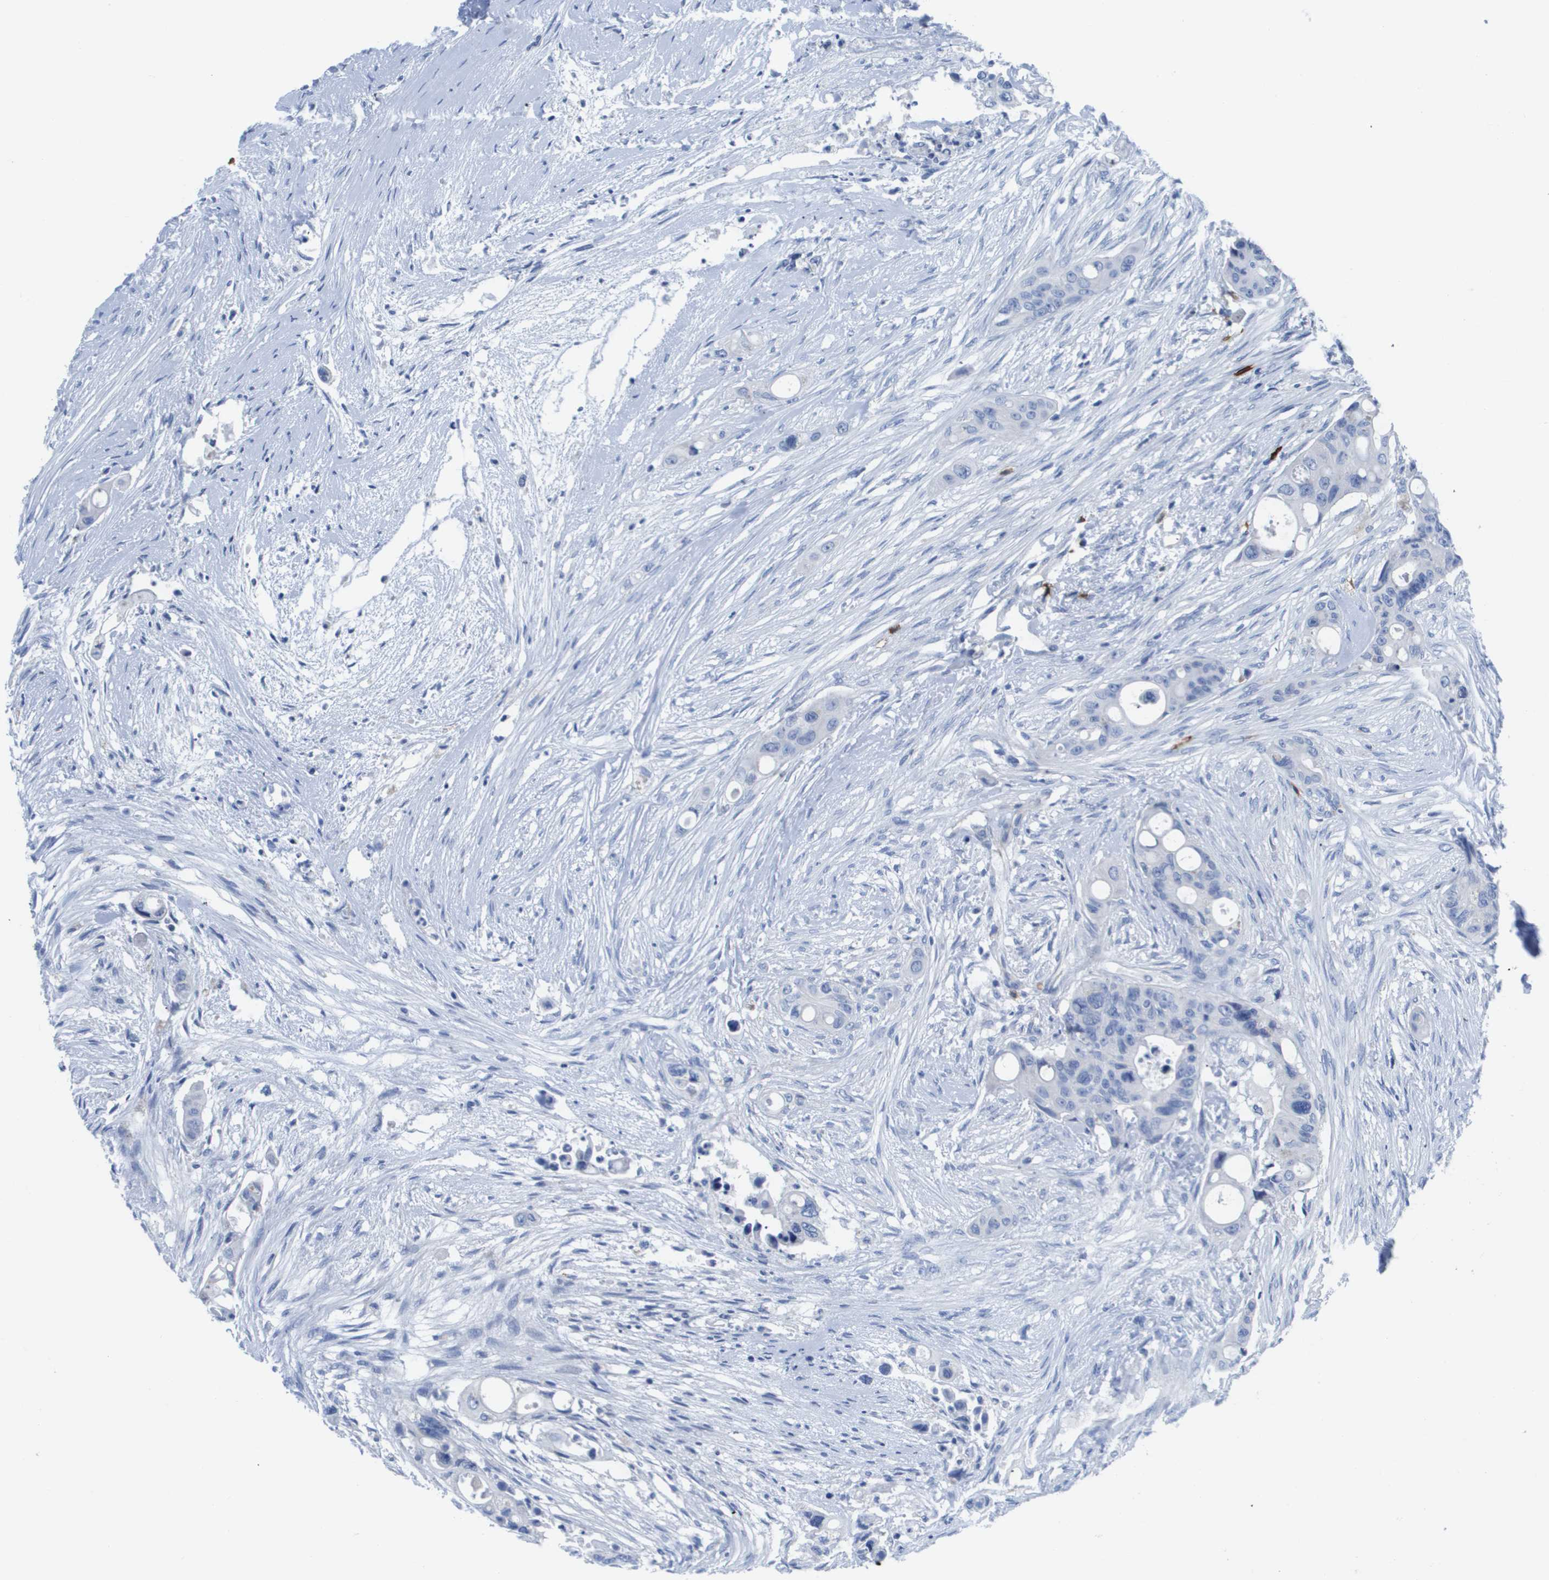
{"staining": {"intensity": "negative", "quantity": "none", "location": "none"}, "tissue": "colorectal cancer", "cell_type": "Tumor cells", "image_type": "cancer", "snomed": [{"axis": "morphology", "description": "Adenocarcinoma, NOS"}, {"axis": "topography", "description": "Colon"}], "caption": "Immunohistochemical staining of human colorectal cancer (adenocarcinoma) shows no significant staining in tumor cells.", "gene": "MS4A1", "patient": {"sex": "female", "age": 57}}